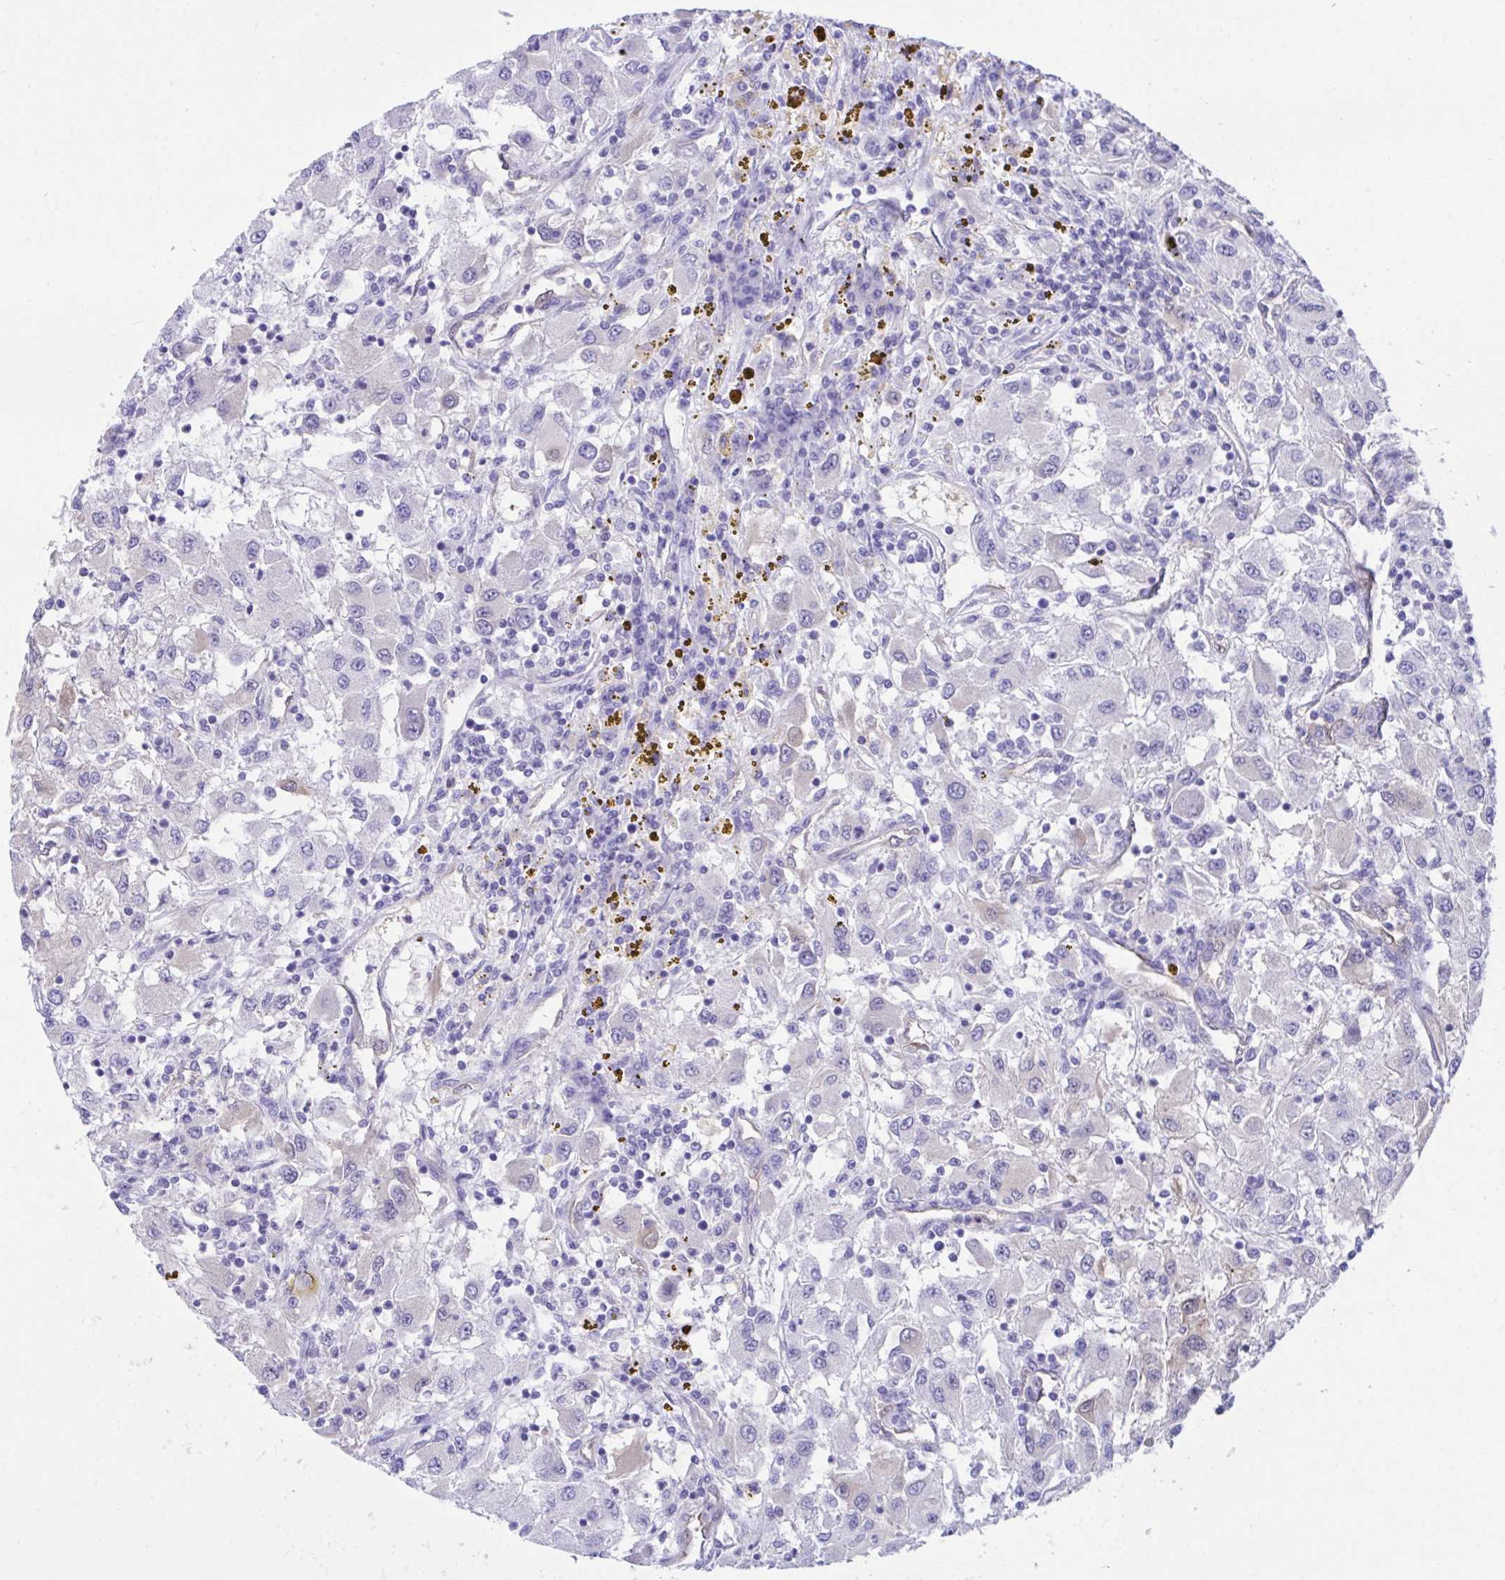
{"staining": {"intensity": "negative", "quantity": "none", "location": "none"}, "tissue": "renal cancer", "cell_type": "Tumor cells", "image_type": "cancer", "snomed": [{"axis": "morphology", "description": "Adenocarcinoma, NOS"}, {"axis": "topography", "description": "Kidney"}], "caption": "High power microscopy image of an immunohistochemistry (IHC) micrograph of renal cancer (adenocarcinoma), revealing no significant positivity in tumor cells. (Immunohistochemistry, brightfield microscopy, high magnification).", "gene": "PGM2L1", "patient": {"sex": "female", "age": 67}}